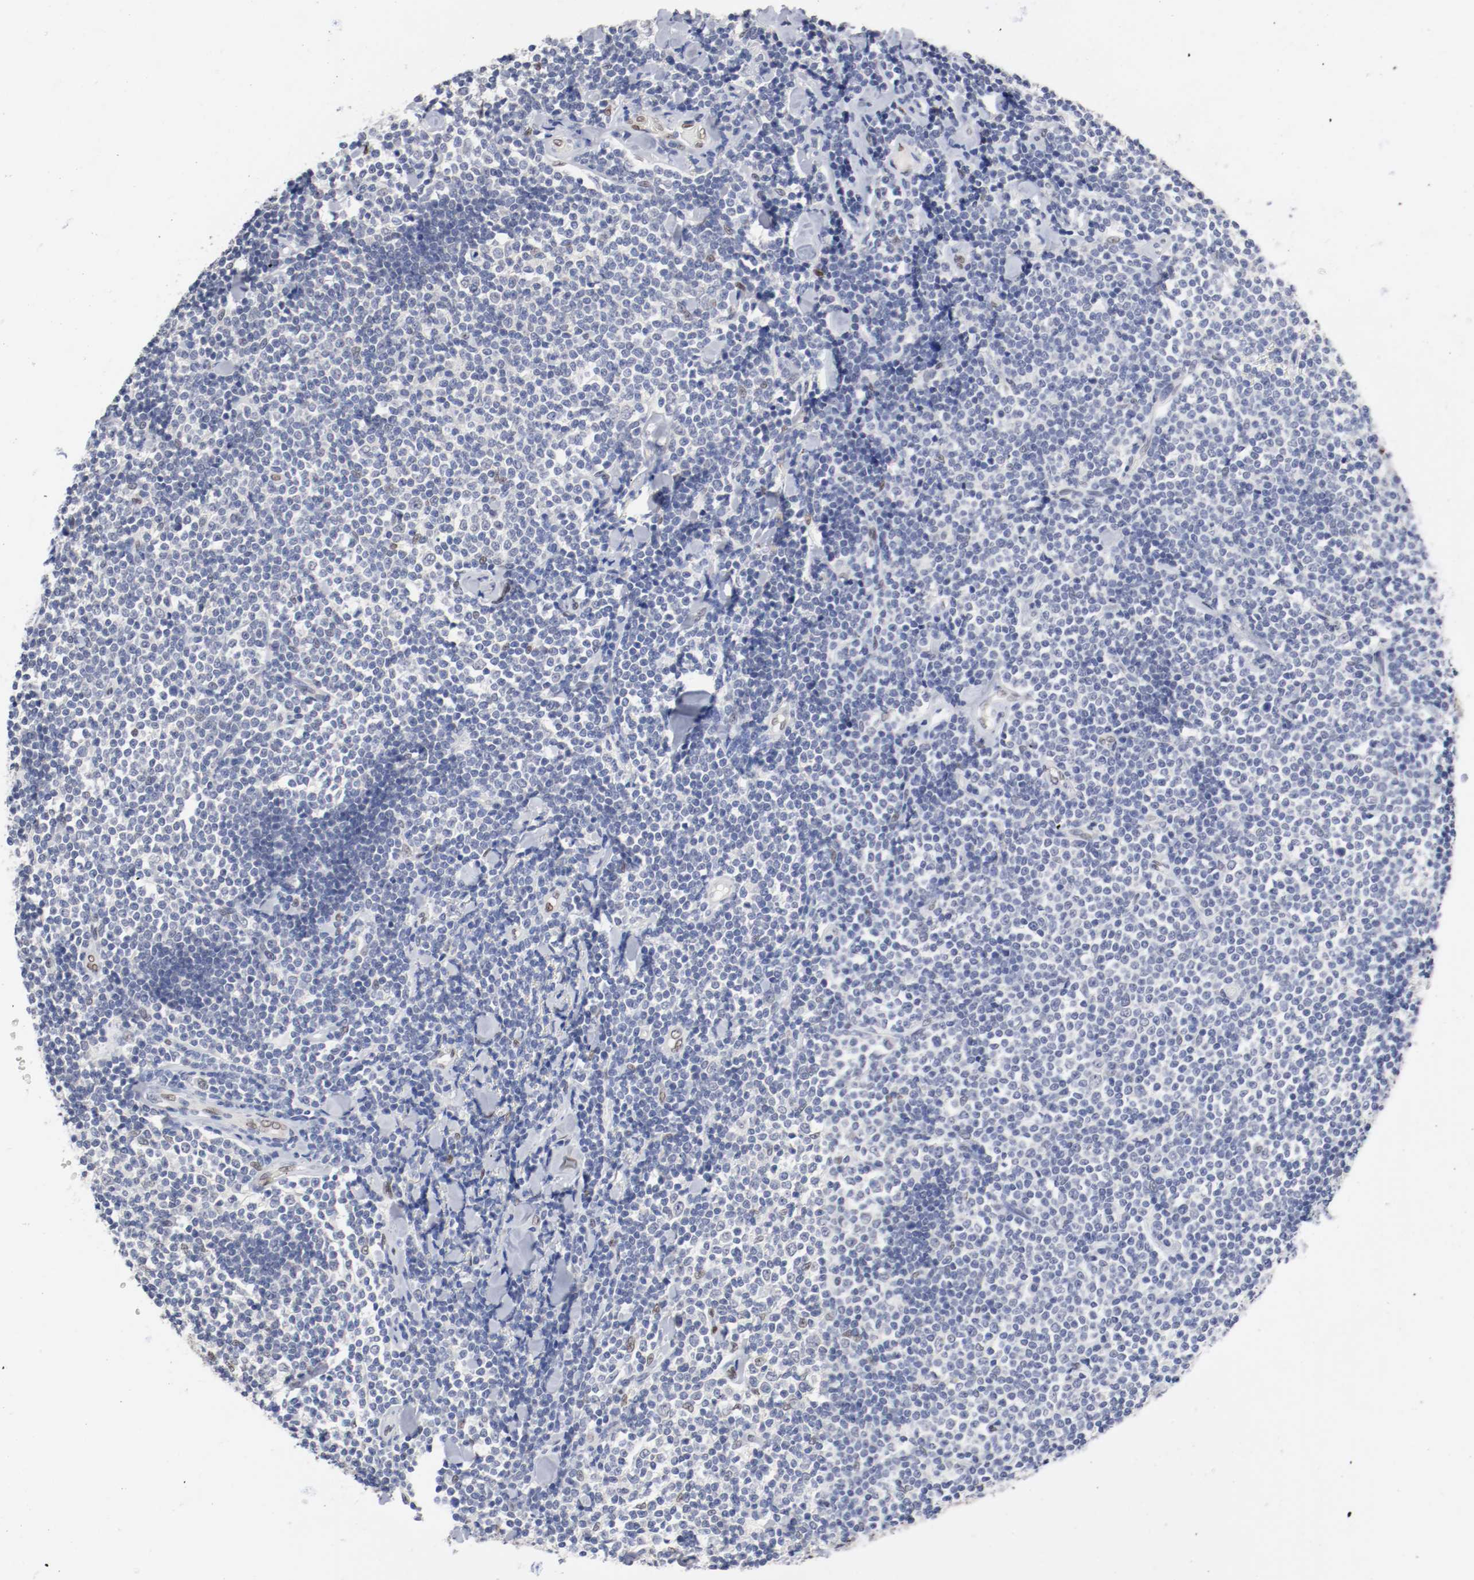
{"staining": {"intensity": "negative", "quantity": "none", "location": "none"}, "tissue": "lymphoma", "cell_type": "Tumor cells", "image_type": "cancer", "snomed": [{"axis": "morphology", "description": "Malignant lymphoma, non-Hodgkin's type, Low grade"}, {"axis": "topography", "description": "Soft tissue"}], "caption": "An immunohistochemistry image of malignant lymphoma, non-Hodgkin's type (low-grade) is shown. There is no staining in tumor cells of malignant lymphoma, non-Hodgkin's type (low-grade). (Immunohistochemistry, brightfield microscopy, high magnification).", "gene": "FOSL2", "patient": {"sex": "male", "age": 92}}